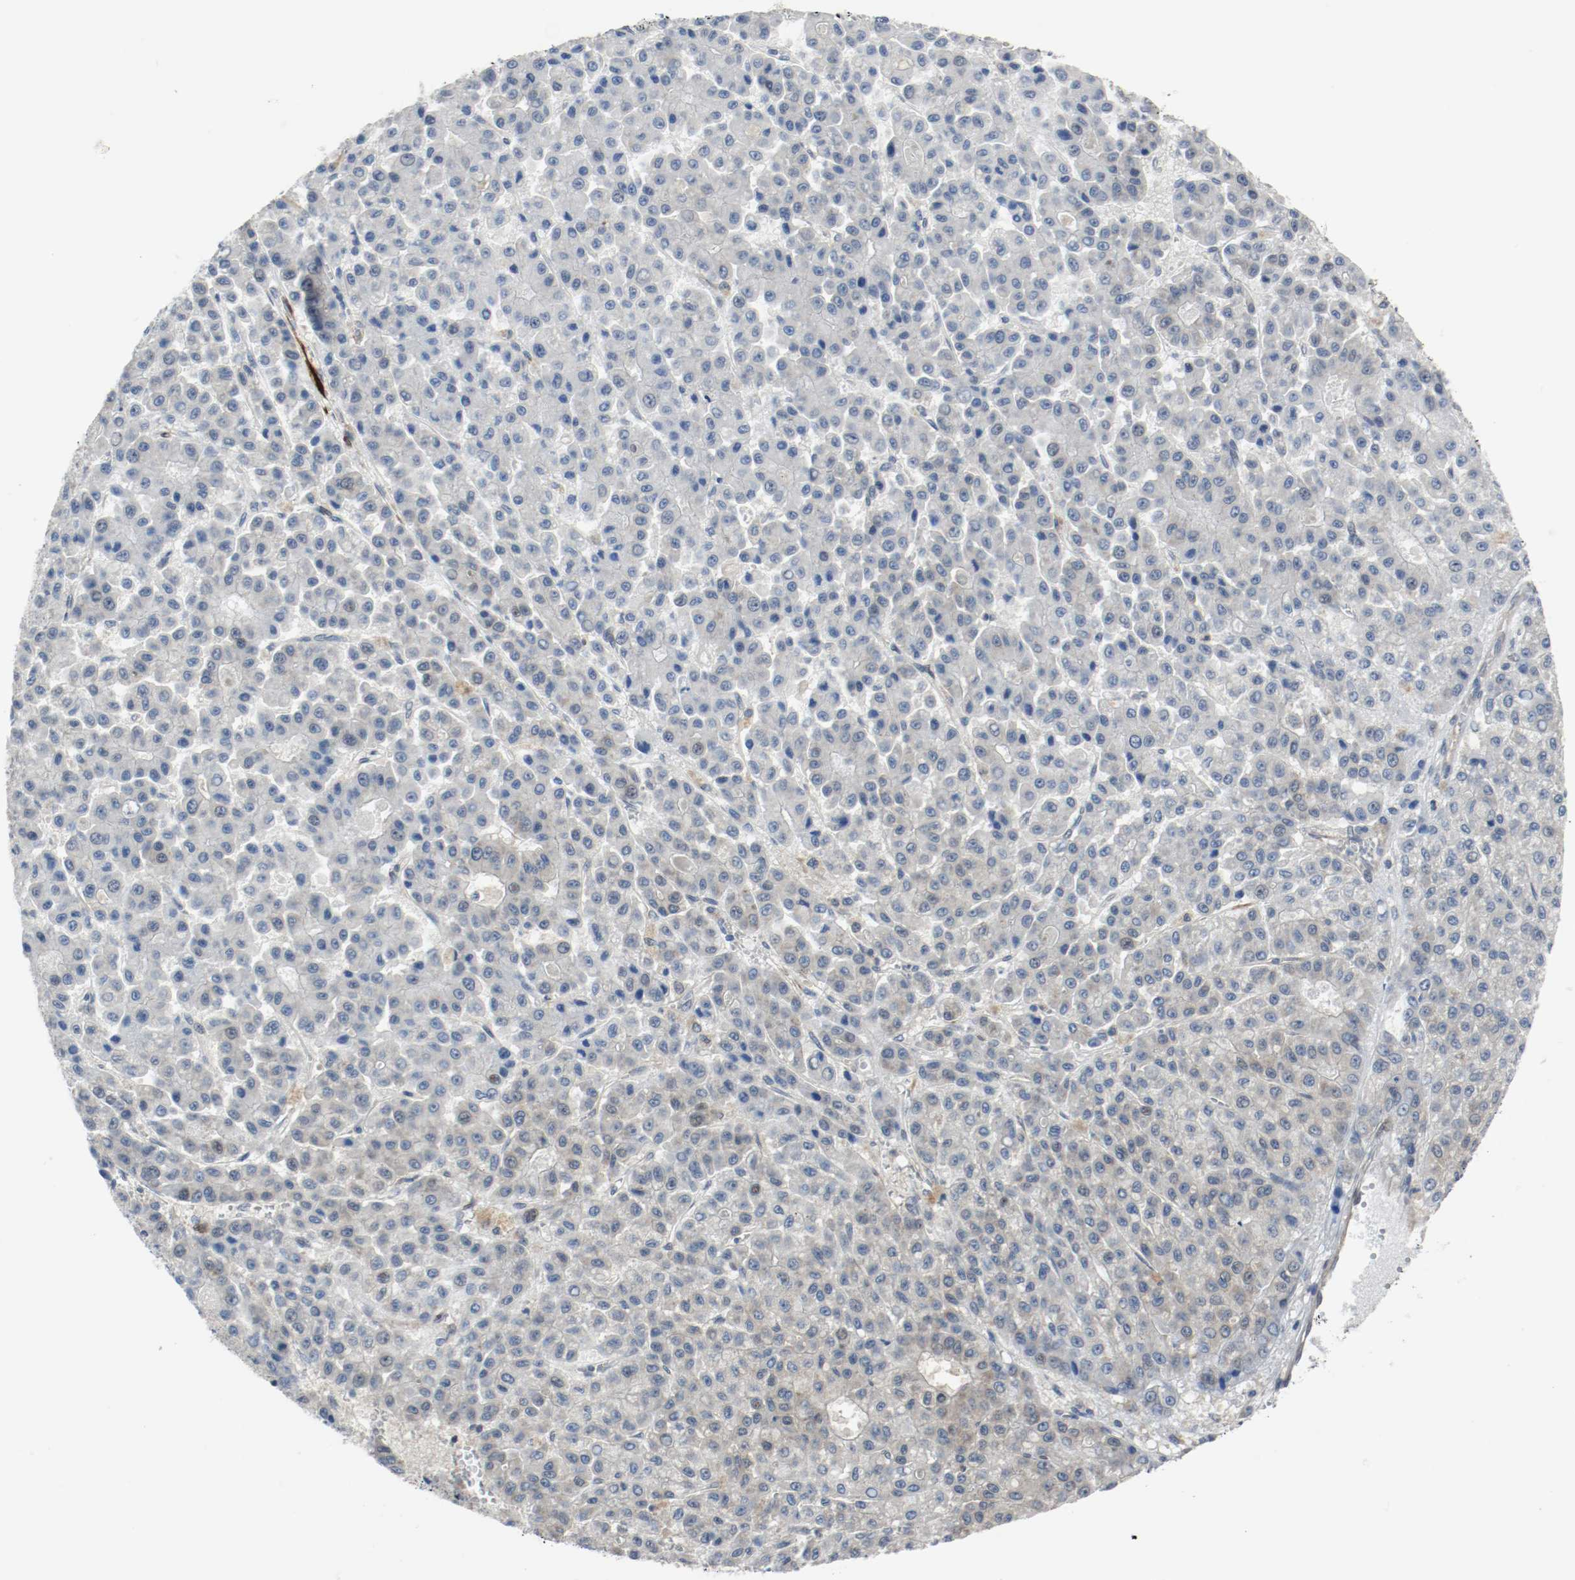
{"staining": {"intensity": "negative", "quantity": "none", "location": "none"}, "tissue": "liver cancer", "cell_type": "Tumor cells", "image_type": "cancer", "snomed": [{"axis": "morphology", "description": "Carcinoma, Hepatocellular, NOS"}, {"axis": "topography", "description": "Liver"}], "caption": "There is no significant staining in tumor cells of liver cancer.", "gene": "PPME1", "patient": {"sex": "male", "age": 70}}